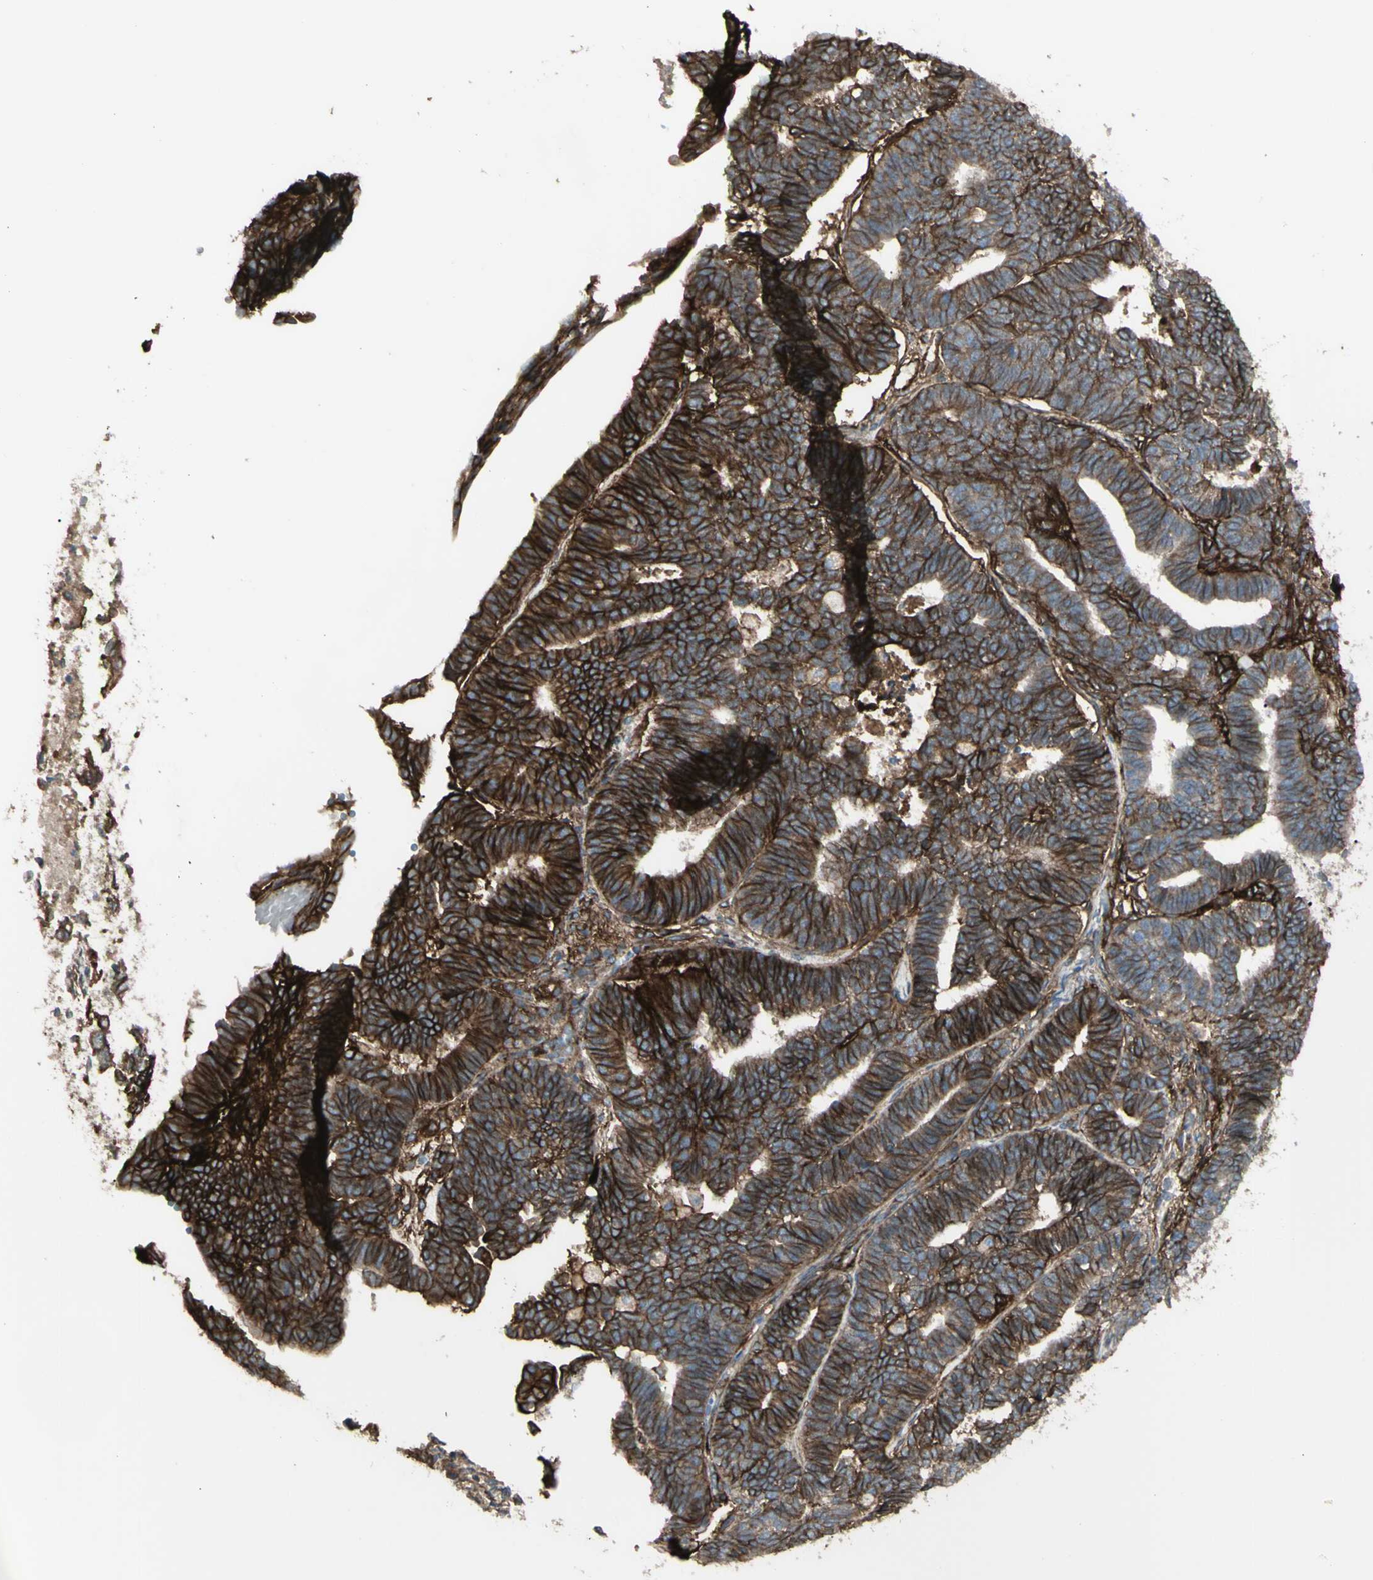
{"staining": {"intensity": "strong", "quantity": ">75%", "location": "cytoplasmic/membranous"}, "tissue": "endometrial cancer", "cell_type": "Tumor cells", "image_type": "cancer", "snomed": [{"axis": "morphology", "description": "Adenocarcinoma, NOS"}, {"axis": "topography", "description": "Endometrium"}], "caption": "Brown immunohistochemical staining in human endometrial cancer (adenocarcinoma) displays strong cytoplasmic/membranous positivity in about >75% of tumor cells.", "gene": "CD276", "patient": {"sex": "female", "age": 70}}